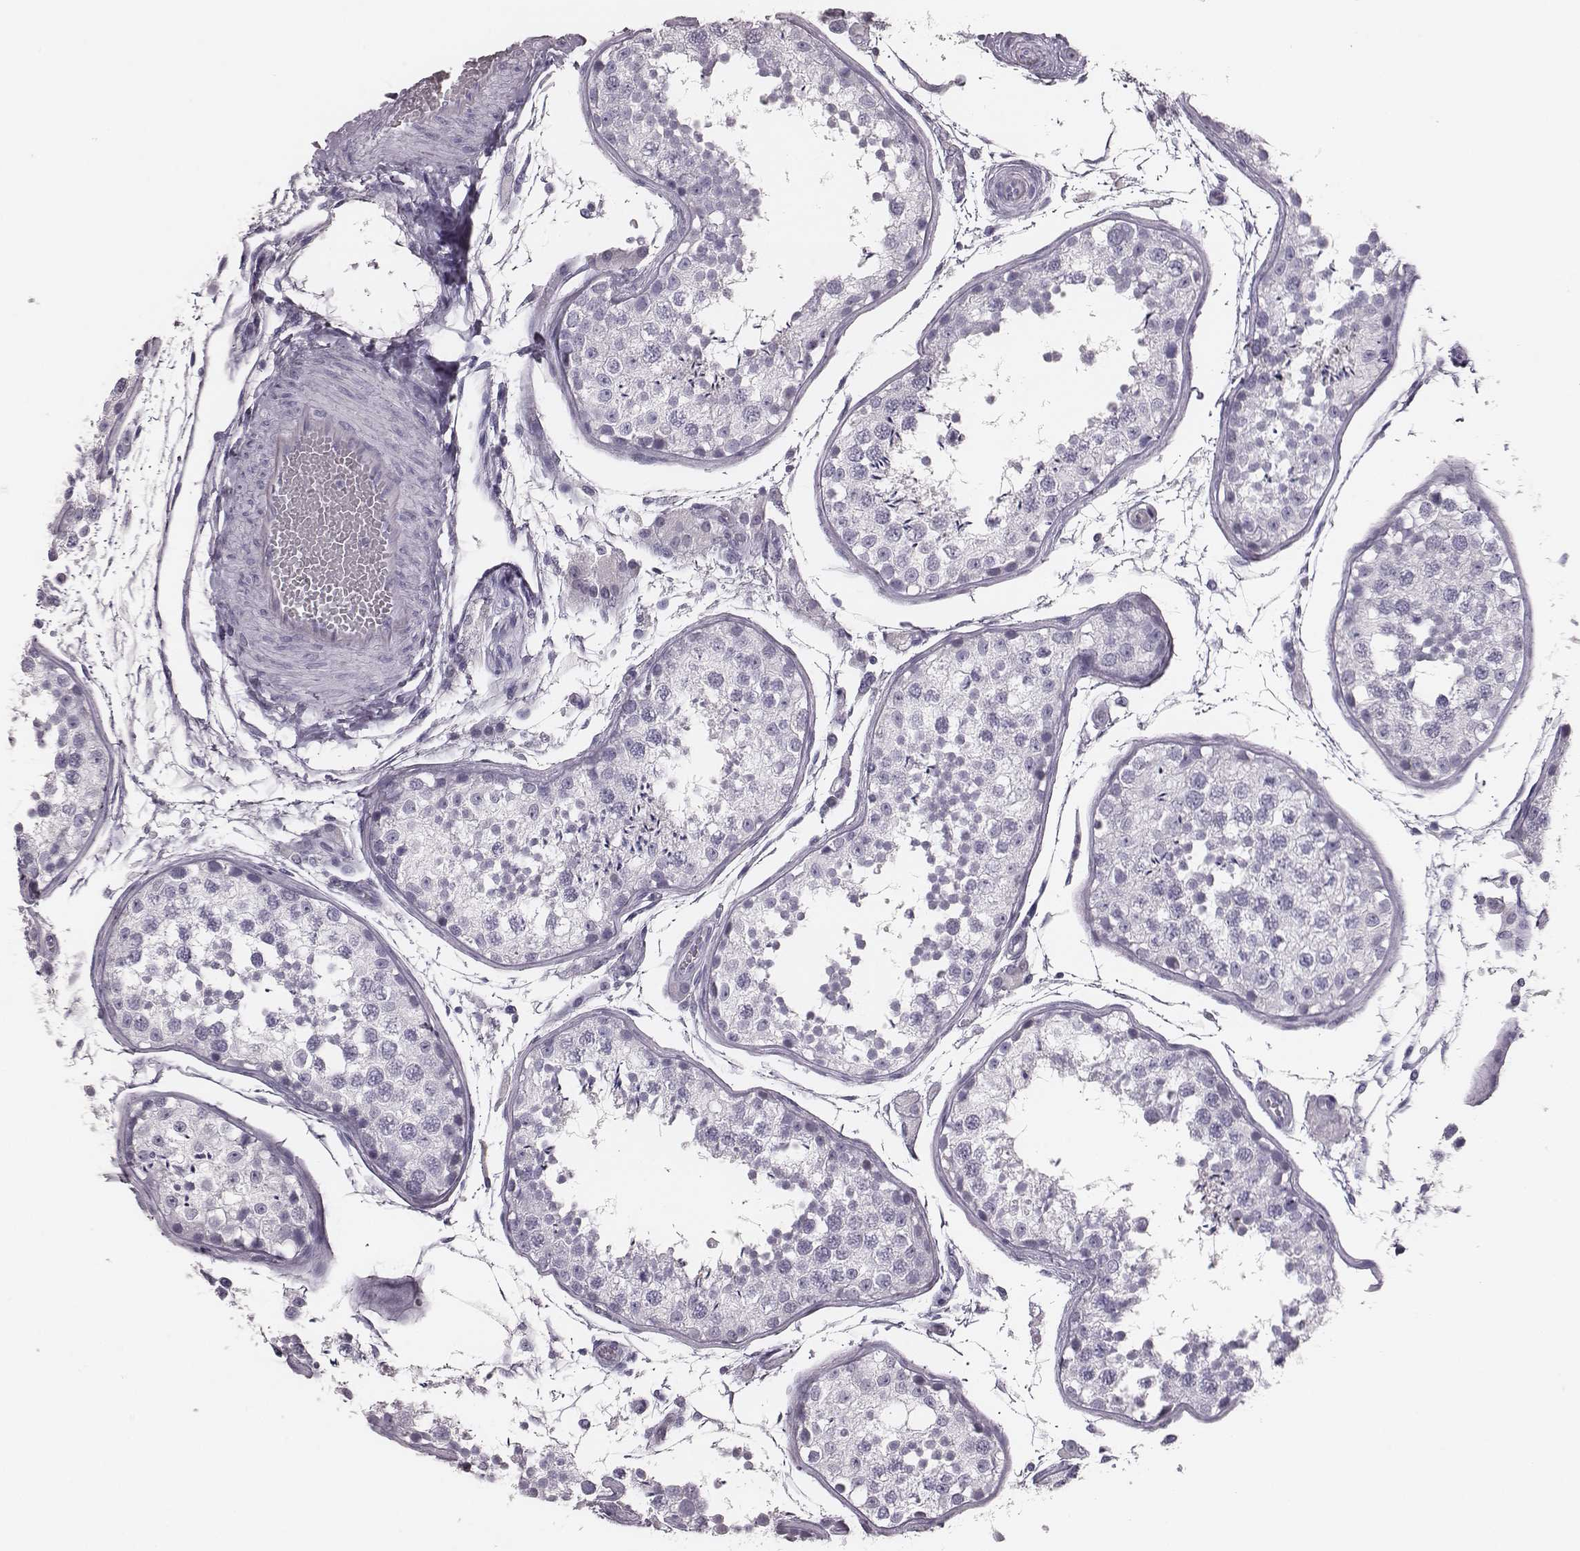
{"staining": {"intensity": "negative", "quantity": "none", "location": "none"}, "tissue": "testis", "cell_type": "Cells in seminiferous ducts", "image_type": "normal", "snomed": [{"axis": "morphology", "description": "Normal tissue, NOS"}, {"axis": "topography", "description": "Testis"}], "caption": "Immunohistochemical staining of unremarkable testis shows no significant positivity in cells in seminiferous ducts.", "gene": "CSH1", "patient": {"sex": "male", "age": 29}}